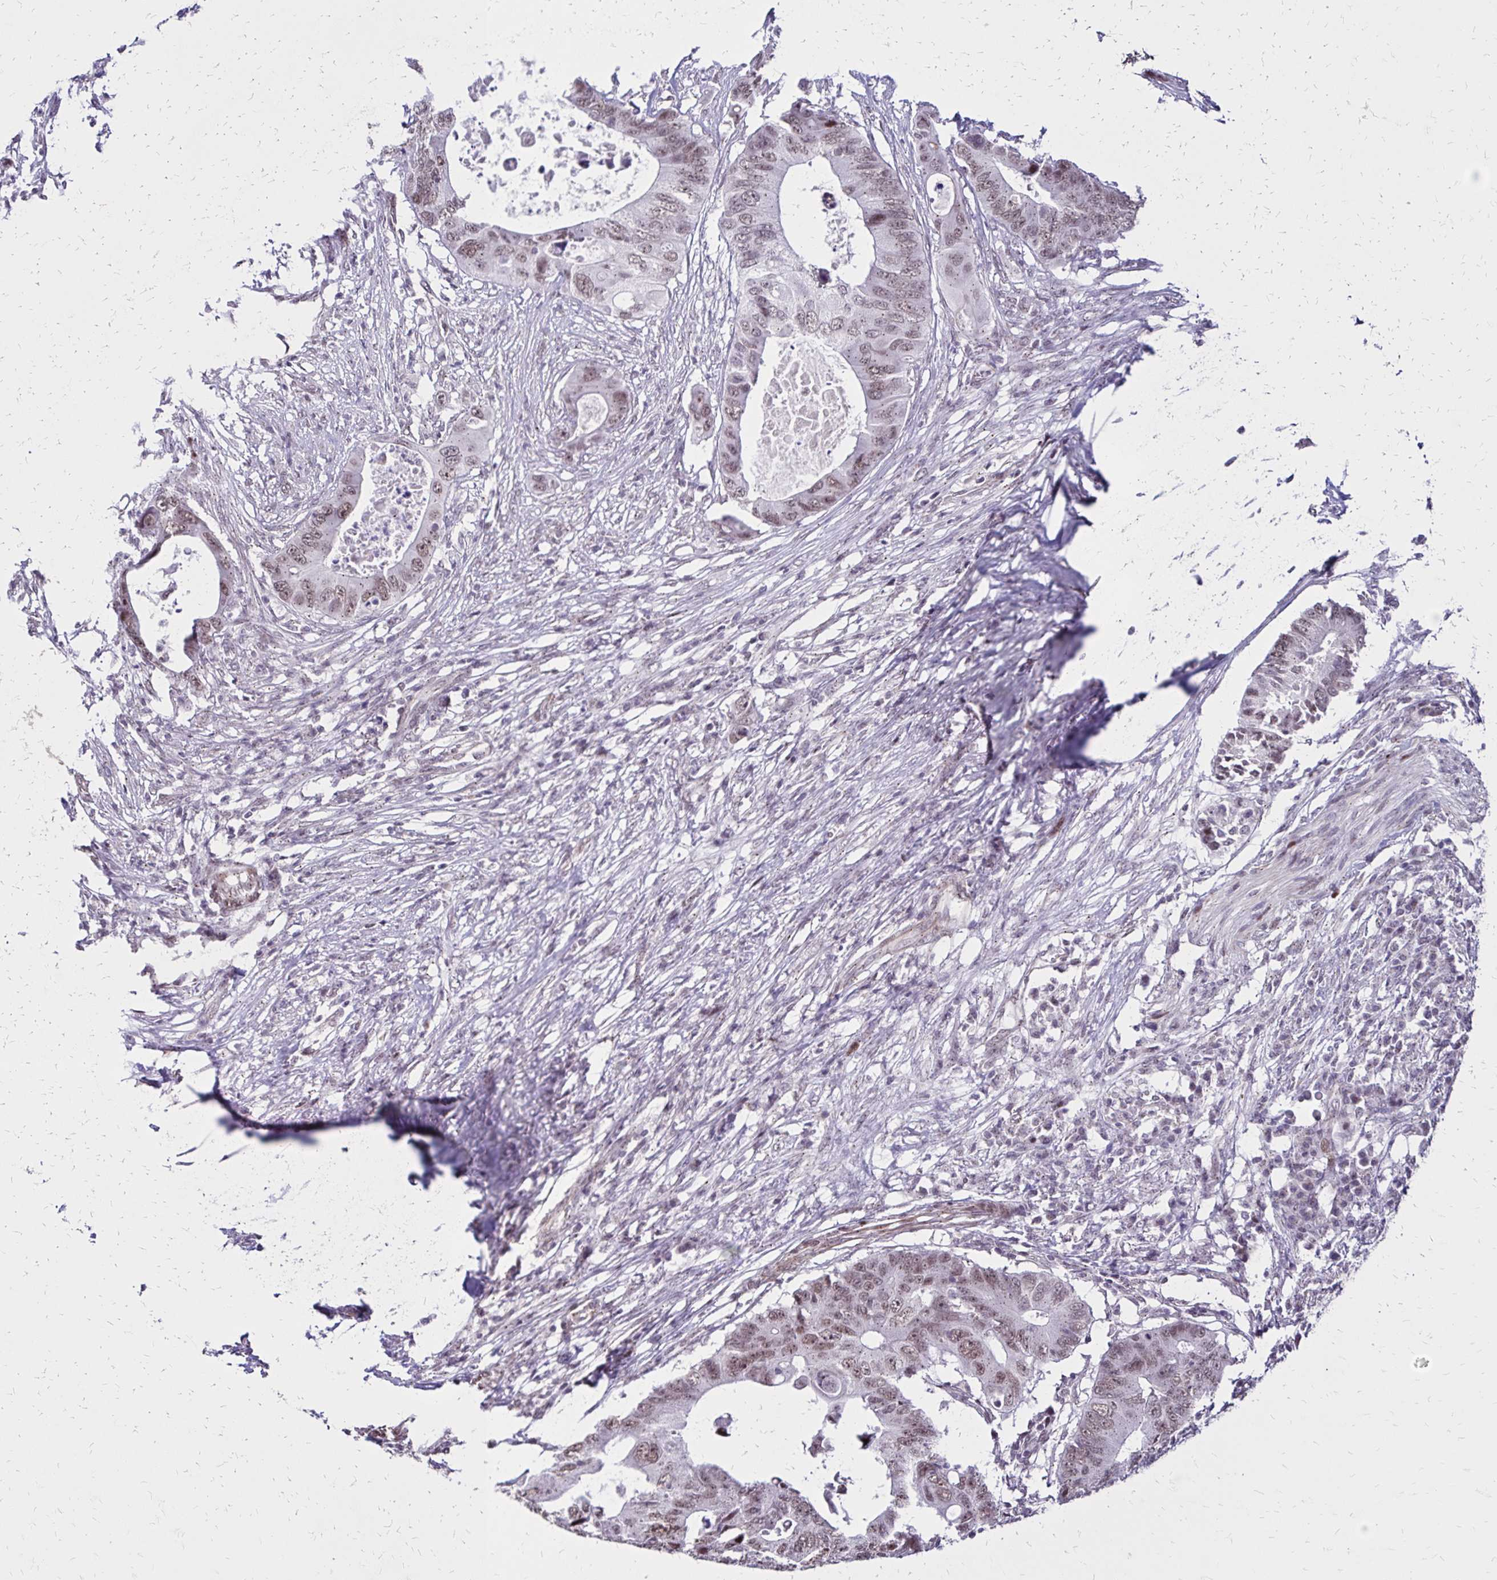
{"staining": {"intensity": "weak", "quantity": ">75%", "location": "nuclear"}, "tissue": "colorectal cancer", "cell_type": "Tumor cells", "image_type": "cancer", "snomed": [{"axis": "morphology", "description": "Adenocarcinoma, NOS"}, {"axis": "topography", "description": "Colon"}], "caption": "An immunohistochemistry (IHC) image of neoplastic tissue is shown. Protein staining in brown shows weak nuclear positivity in colorectal cancer (adenocarcinoma) within tumor cells.", "gene": "TOB1", "patient": {"sex": "male", "age": 71}}